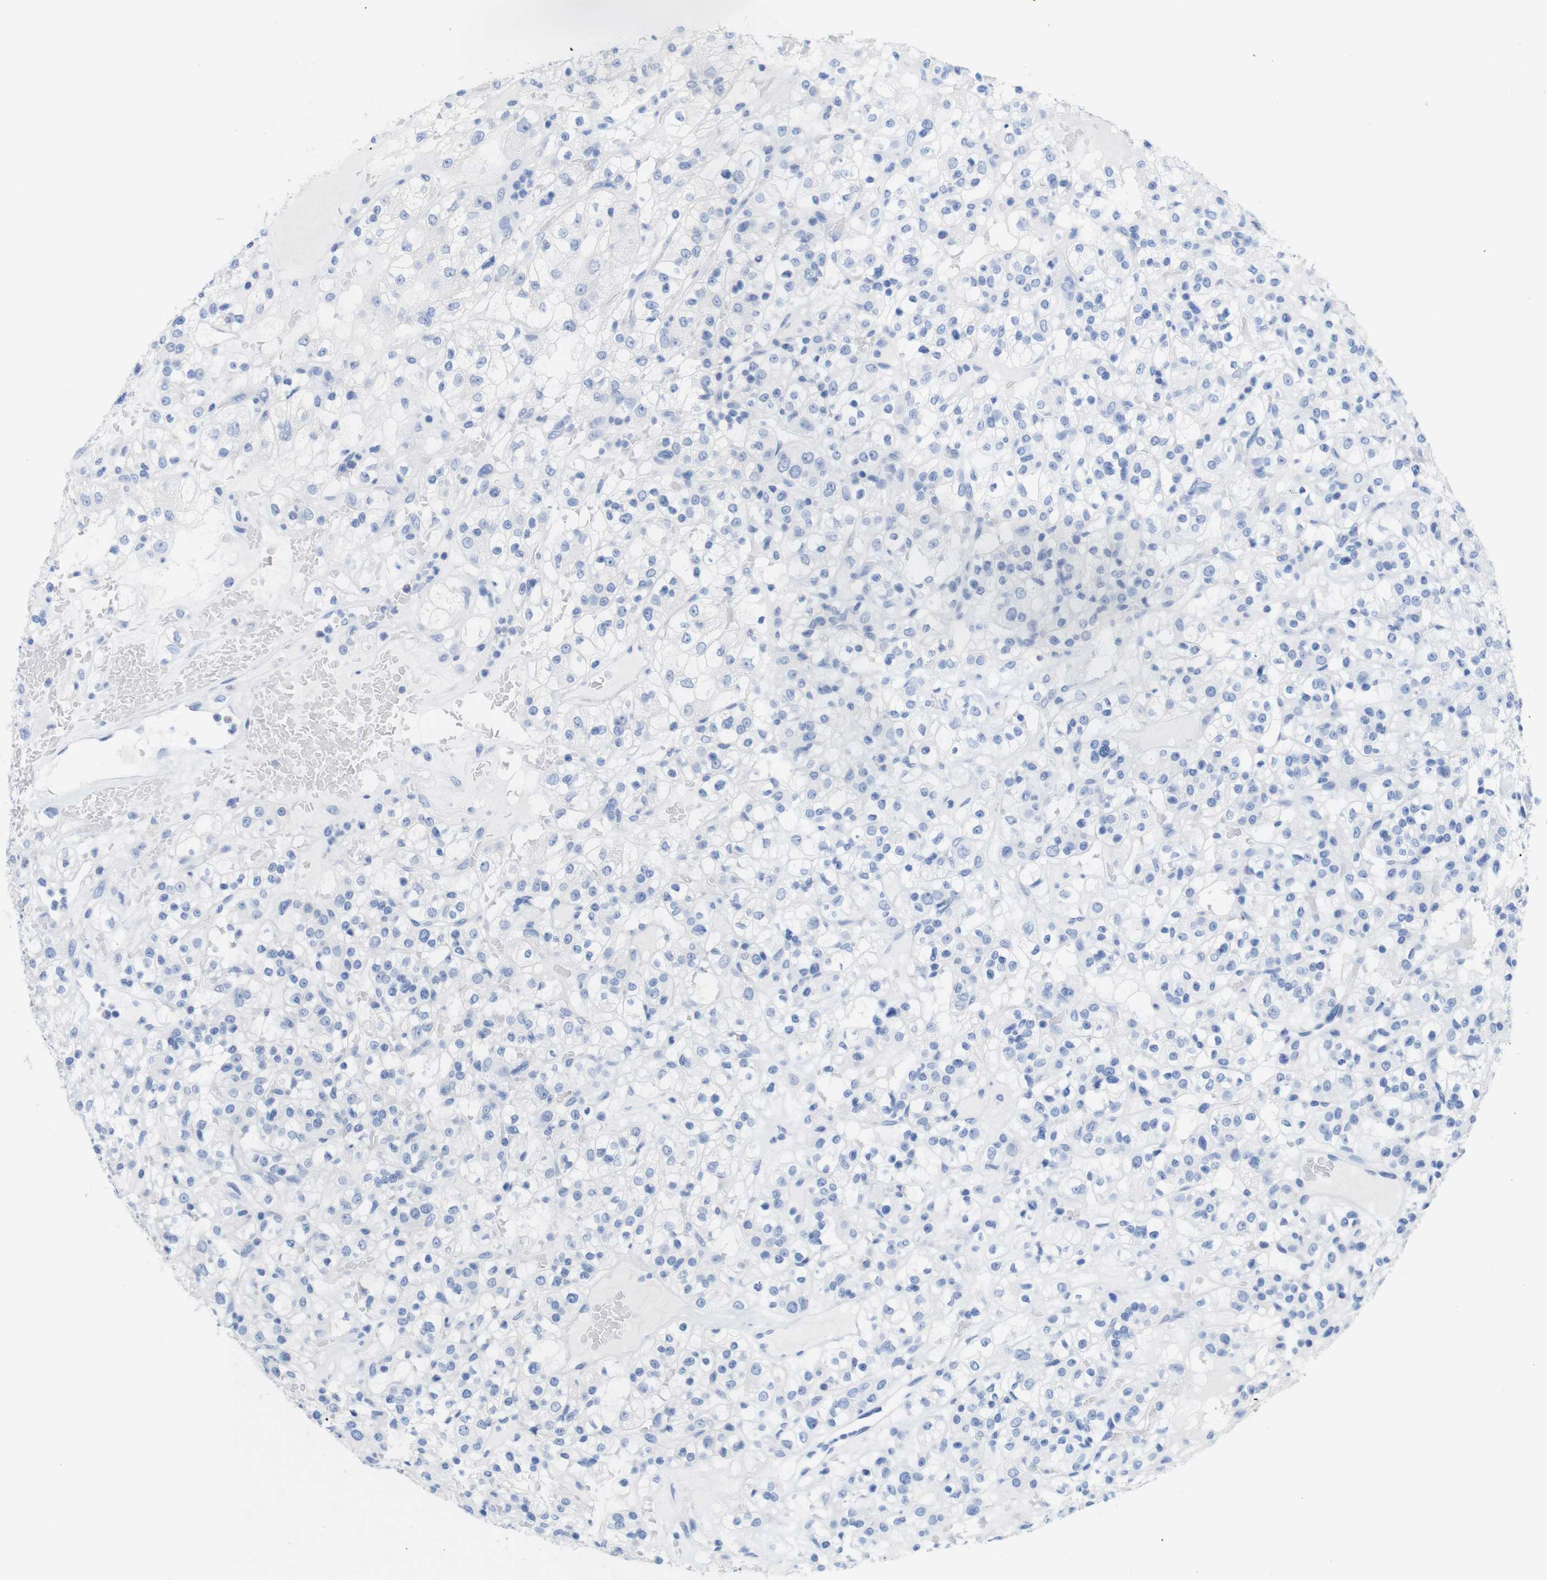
{"staining": {"intensity": "negative", "quantity": "none", "location": "none"}, "tissue": "renal cancer", "cell_type": "Tumor cells", "image_type": "cancer", "snomed": [{"axis": "morphology", "description": "Normal tissue, NOS"}, {"axis": "morphology", "description": "Adenocarcinoma, NOS"}, {"axis": "topography", "description": "Kidney"}], "caption": "This is an immunohistochemistry micrograph of renal cancer (adenocarcinoma). There is no positivity in tumor cells.", "gene": "LAG3", "patient": {"sex": "female", "age": 72}}